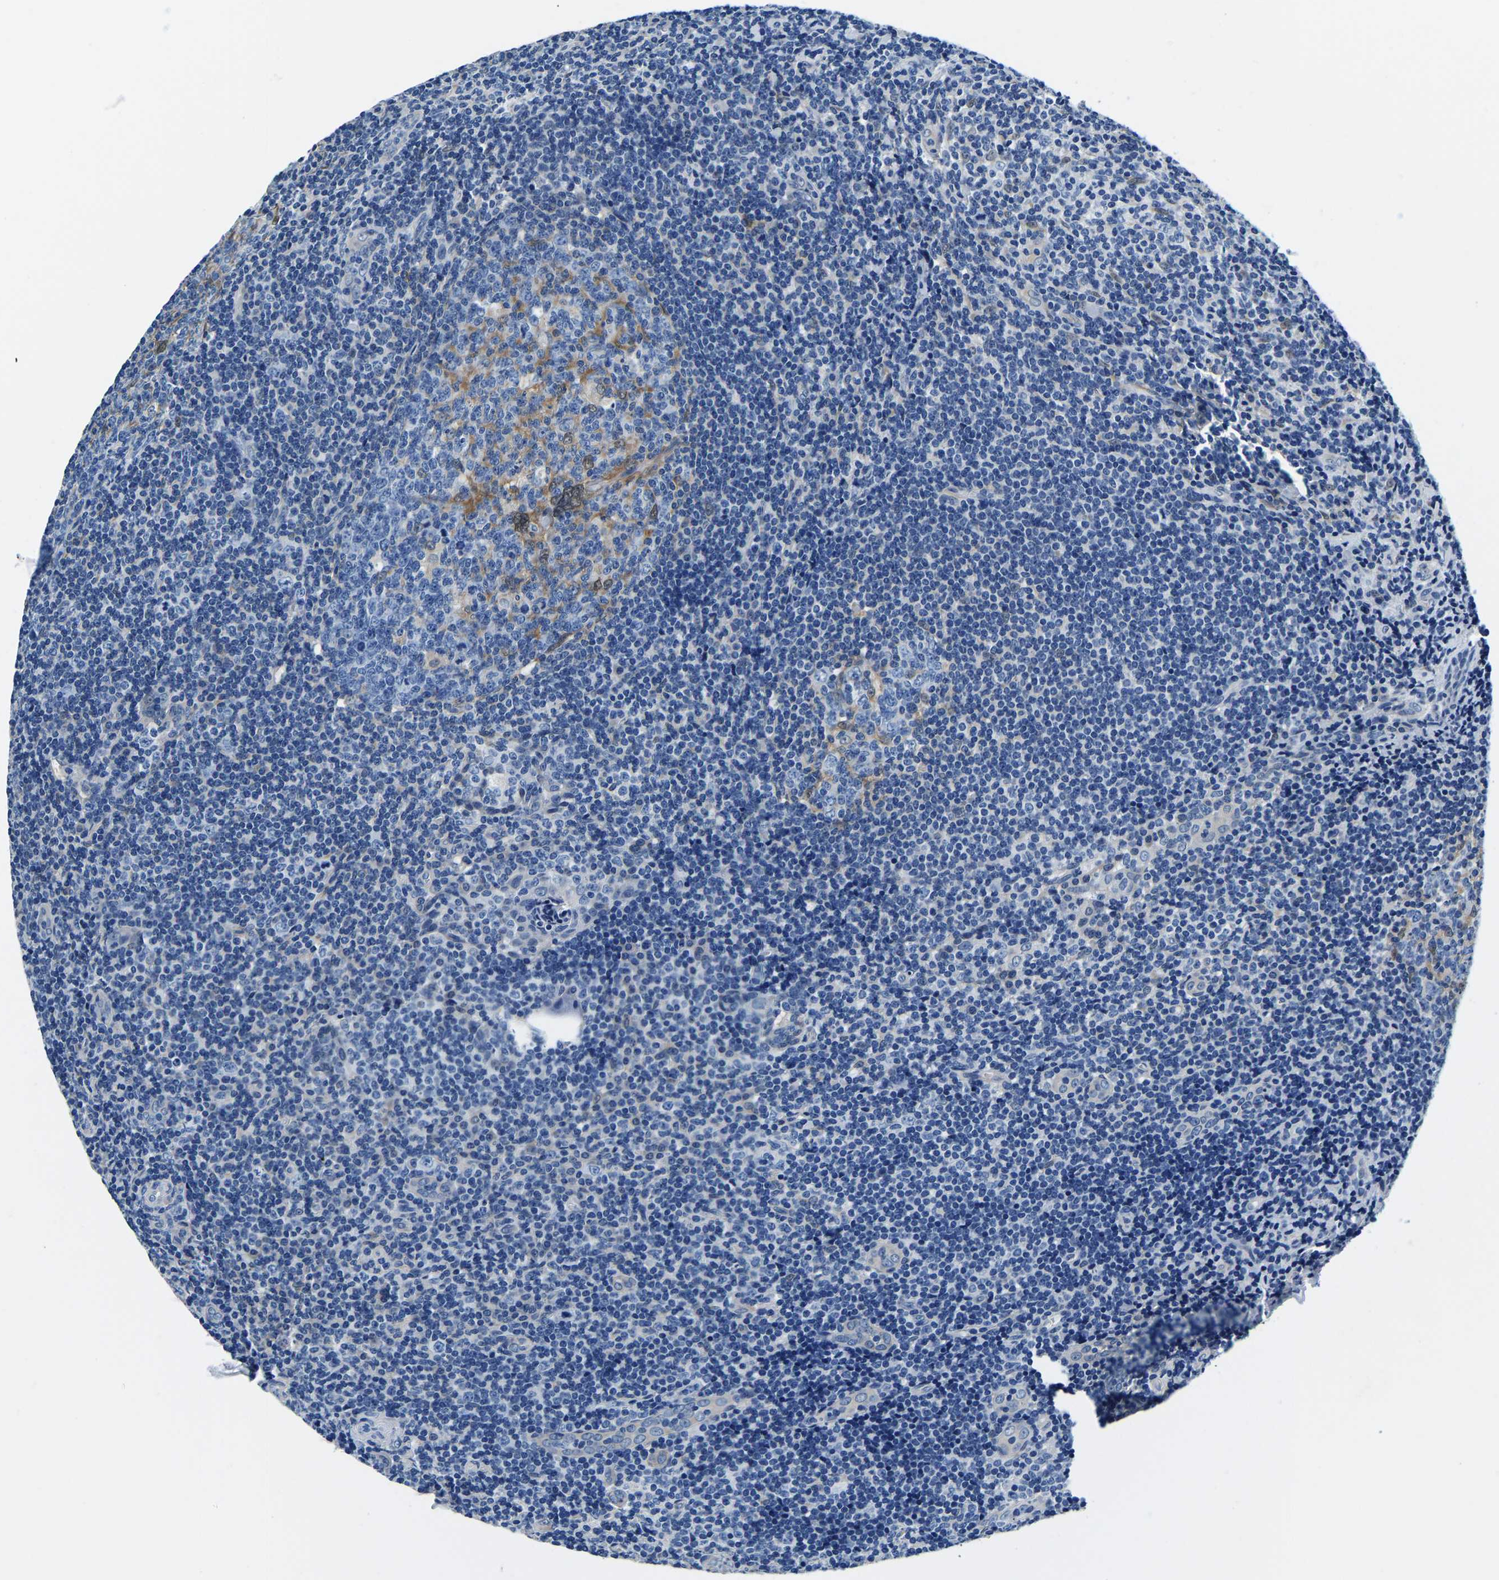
{"staining": {"intensity": "moderate", "quantity": "<25%", "location": "cytoplasmic/membranous"}, "tissue": "tonsil", "cell_type": "Germinal center cells", "image_type": "normal", "snomed": [{"axis": "morphology", "description": "Normal tissue, NOS"}, {"axis": "topography", "description": "Tonsil"}], "caption": "Tonsil stained for a protein (brown) demonstrates moderate cytoplasmic/membranous positive staining in about <25% of germinal center cells.", "gene": "ACO1", "patient": {"sex": "male", "age": 37}}